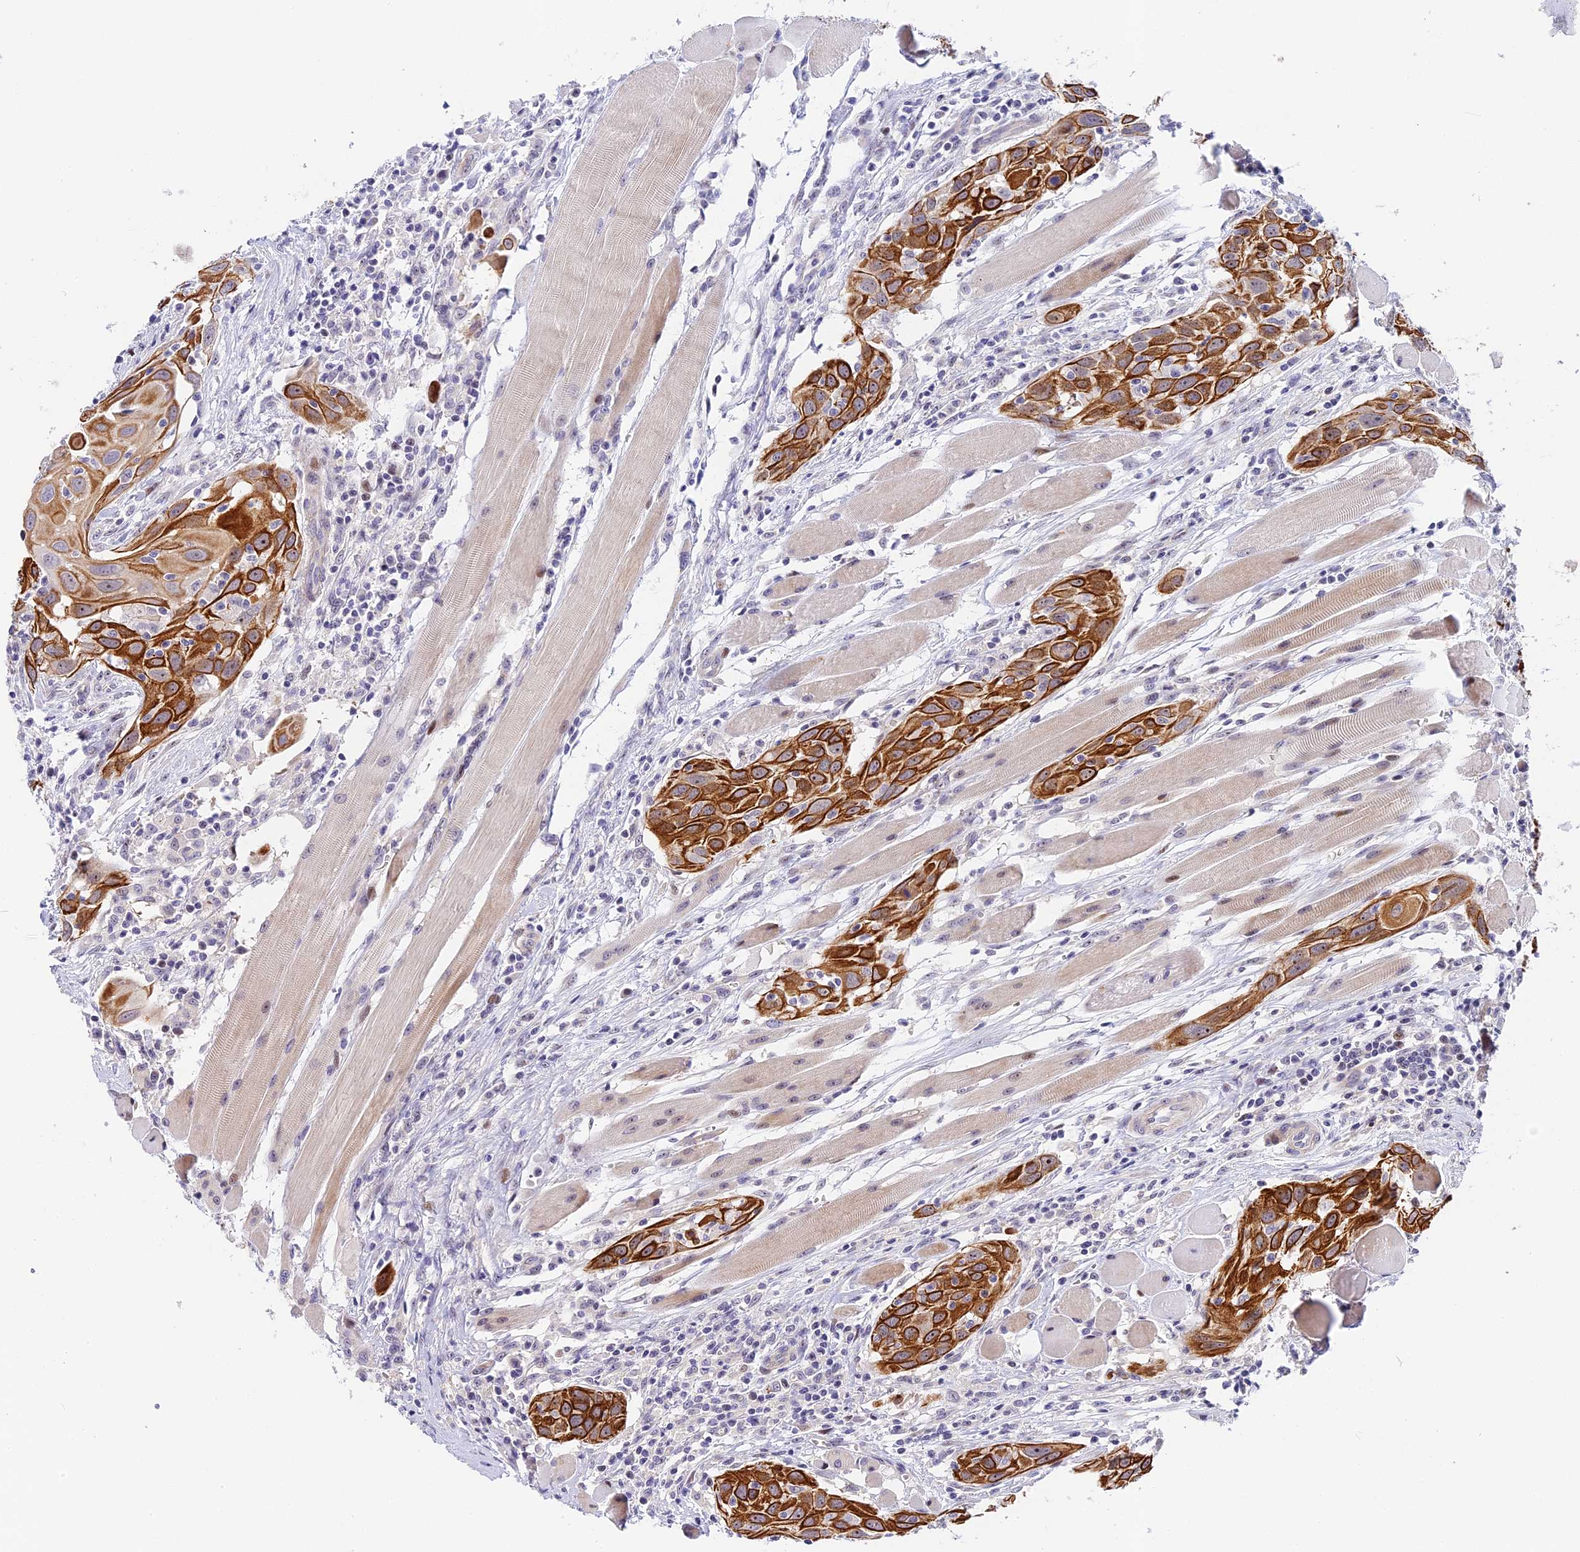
{"staining": {"intensity": "strong", "quantity": ">75%", "location": "cytoplasmic/membranous"}, "tissue": "head and neck cancer", "cell_type": "Tumor cells", "image_type": "cancer", "snomed": [{"axis": "morphology", "description": "Squamous cell carcinoma, NOS"}, {"axis": "topography", "description": "Oral tissue"}, {"axis": "topography", "description": "Head-Neck"}], "caption": "Immunohistochemical staining of head and neck cancer (squamous cell carcinoma) reveals high levels of strong cytoplasmic/membranous staining in approximately >75% of tumor cells.", "gene": "MIDN", "patient": {"sex": "female", "age": 50}}